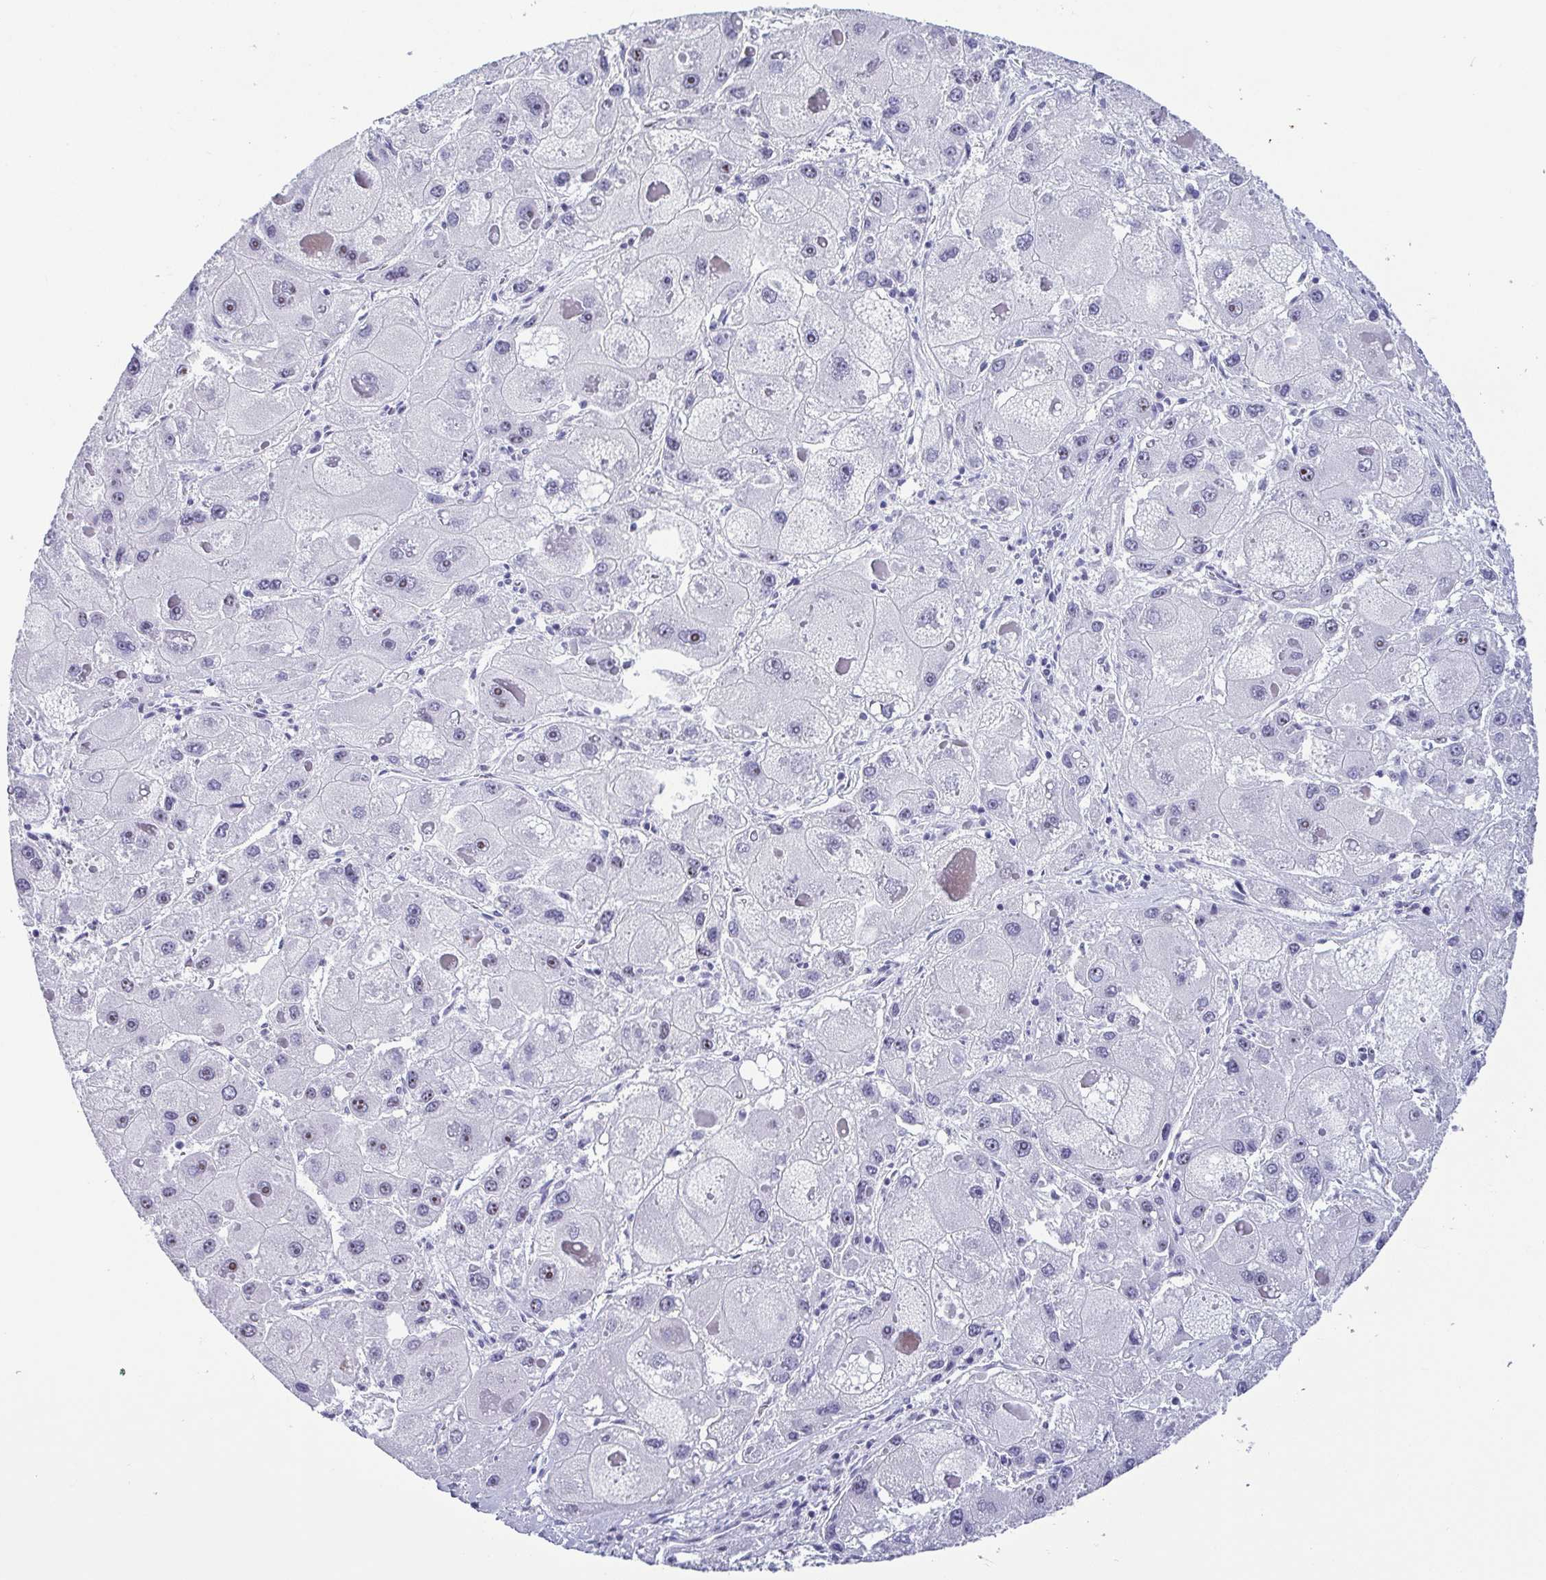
{"staining": {"intensity": "weak", "quantity": "<25%", "location": "nuclear"}, "tissue": "liver cancer", "cell_type": "Tumor cells", "image_type": "cancer", "snomed": [{"axis": "morphology", "description": "Carcinoma, Hepatocellular, NOS"}, {"axis": "topography", "description": "Liver"}], "caption": "High power microscopy image of an immunohistochemistry (IHC) image of liver hepatocellular carcinoma, revealing no significant positivity in tumor cells.", "gene": "BZW1", "patient": {"sex": "female", "age": 73}}